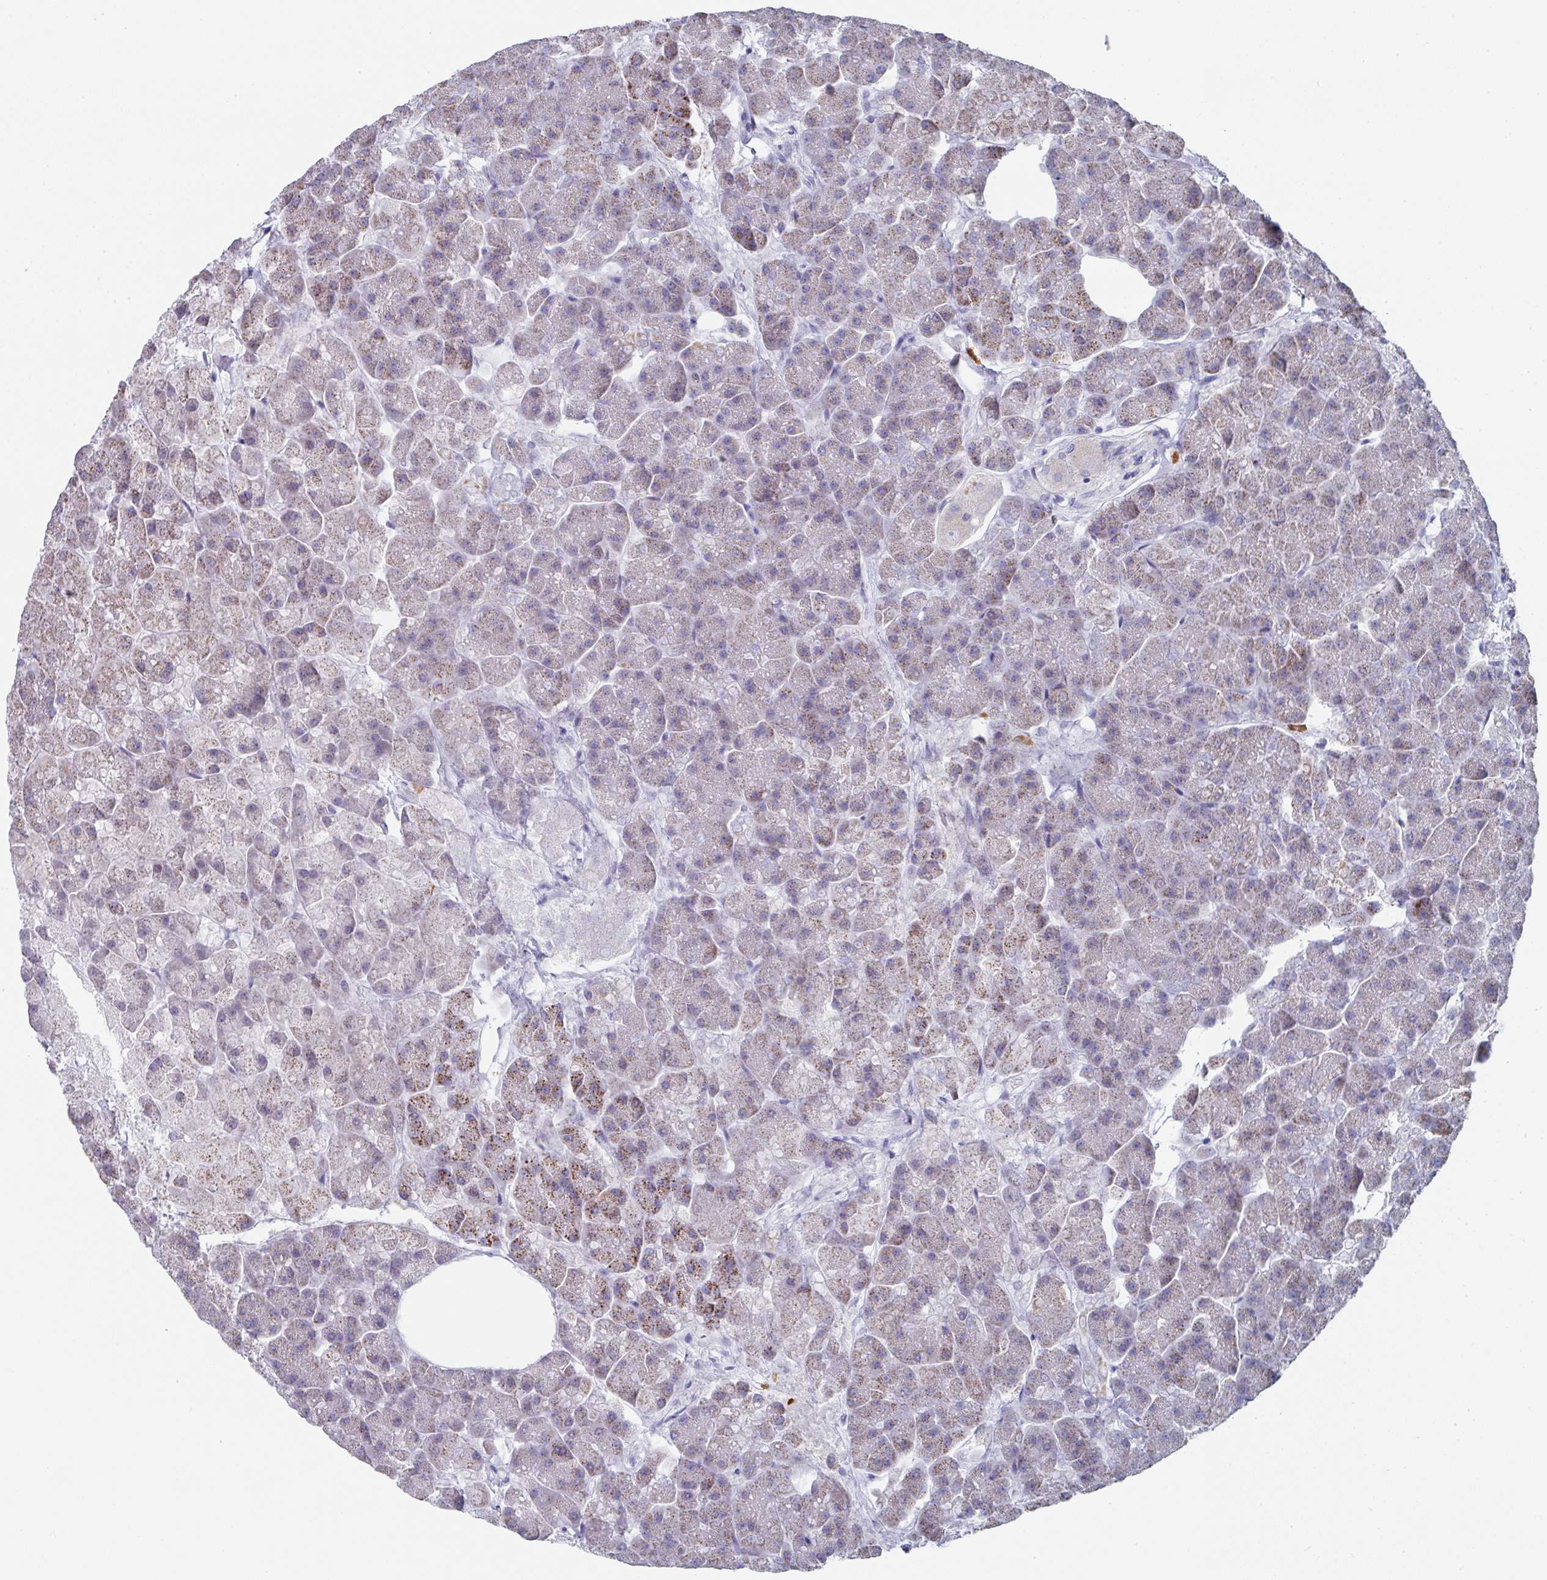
{"staining": {"intensity": "moderate", "quantity": "25%-75%", "location": "cytoplasmic/membranous"}, "tissue": "pancreas", "cell_type": "Exocrine glandular cells", "image_type": "normal", "snomed": [{"axis": "morphology", "description": "Normal tissue, NOS"}, {"axis": "topography", "description": "Pancreas"}, {"axis": "topography", "description": "Peripheral nerve tissue"}], "caption": "Immunohistochemical staining of unremarkable pancreas shows medium levels of moderate cytoplasmic/membranous staining in about 25%-75% of exocrine glandular cells.", "gene": "SETBP1", "patient": {"sex": "male", "age": 54}}